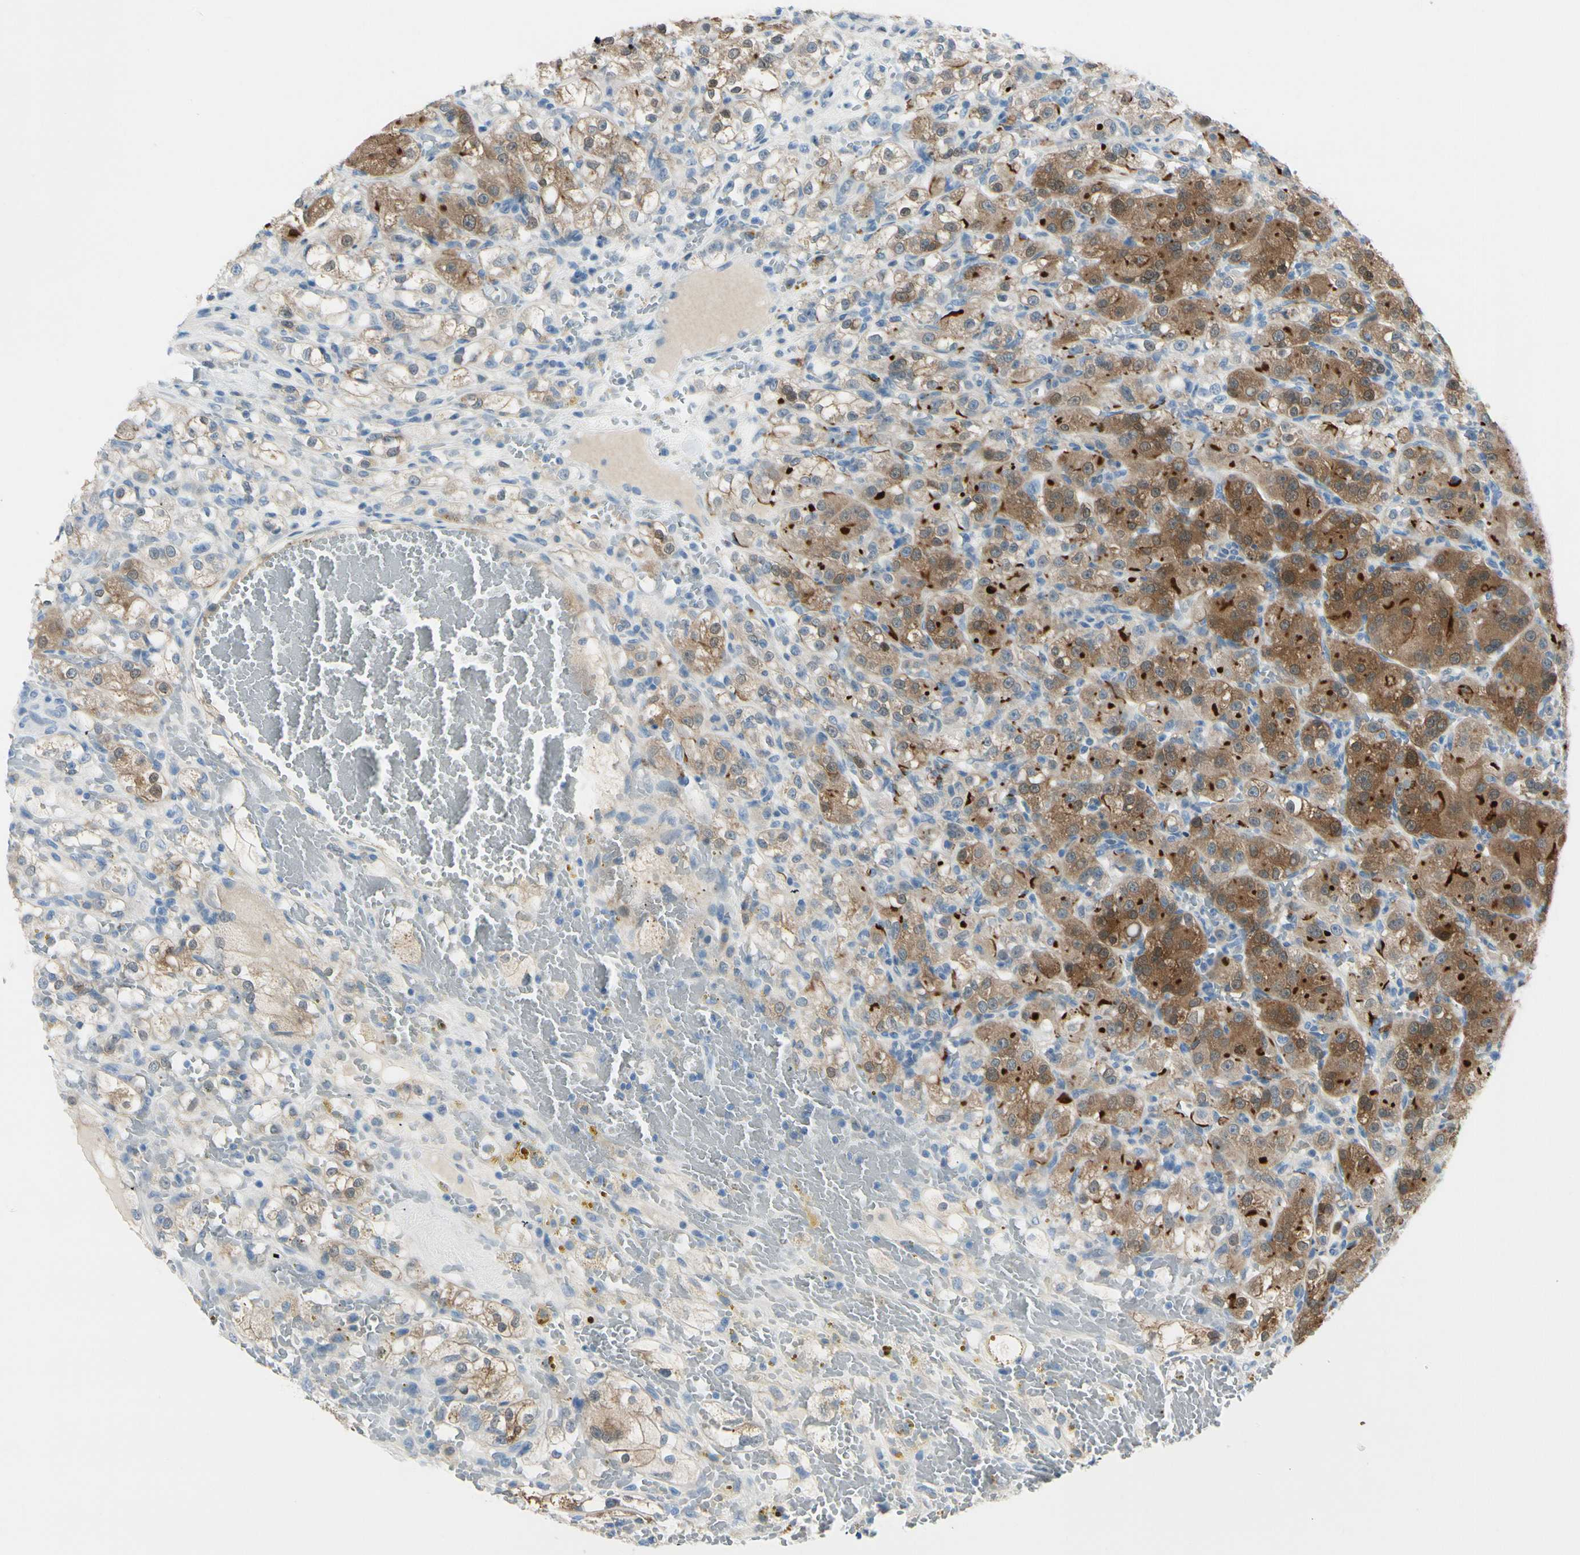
{"staining": {"intensity": "moderate", "quantity": ">75%", "location": "cytoplasmic/membranous"}, "tissue": "renal cancer", "cell_type": "Tumor cells", "image_type": "cancer", "snomed": [{"axis": "morphology", "description": "Normal tissue, NOS"}, {"axis": "morphology", "description": "Adenocarcinoma, NOS"}, {"axis": "topography", "description": "Kidney"}], "caption": "Immunohistochemical staining of human renal cancer shows medium levels of moderate cytoplasmic/membranous protein expression in about >75% of tumor cells.", "gene": "PEBP1", "patient": {"sex": "male", "age": 61}}